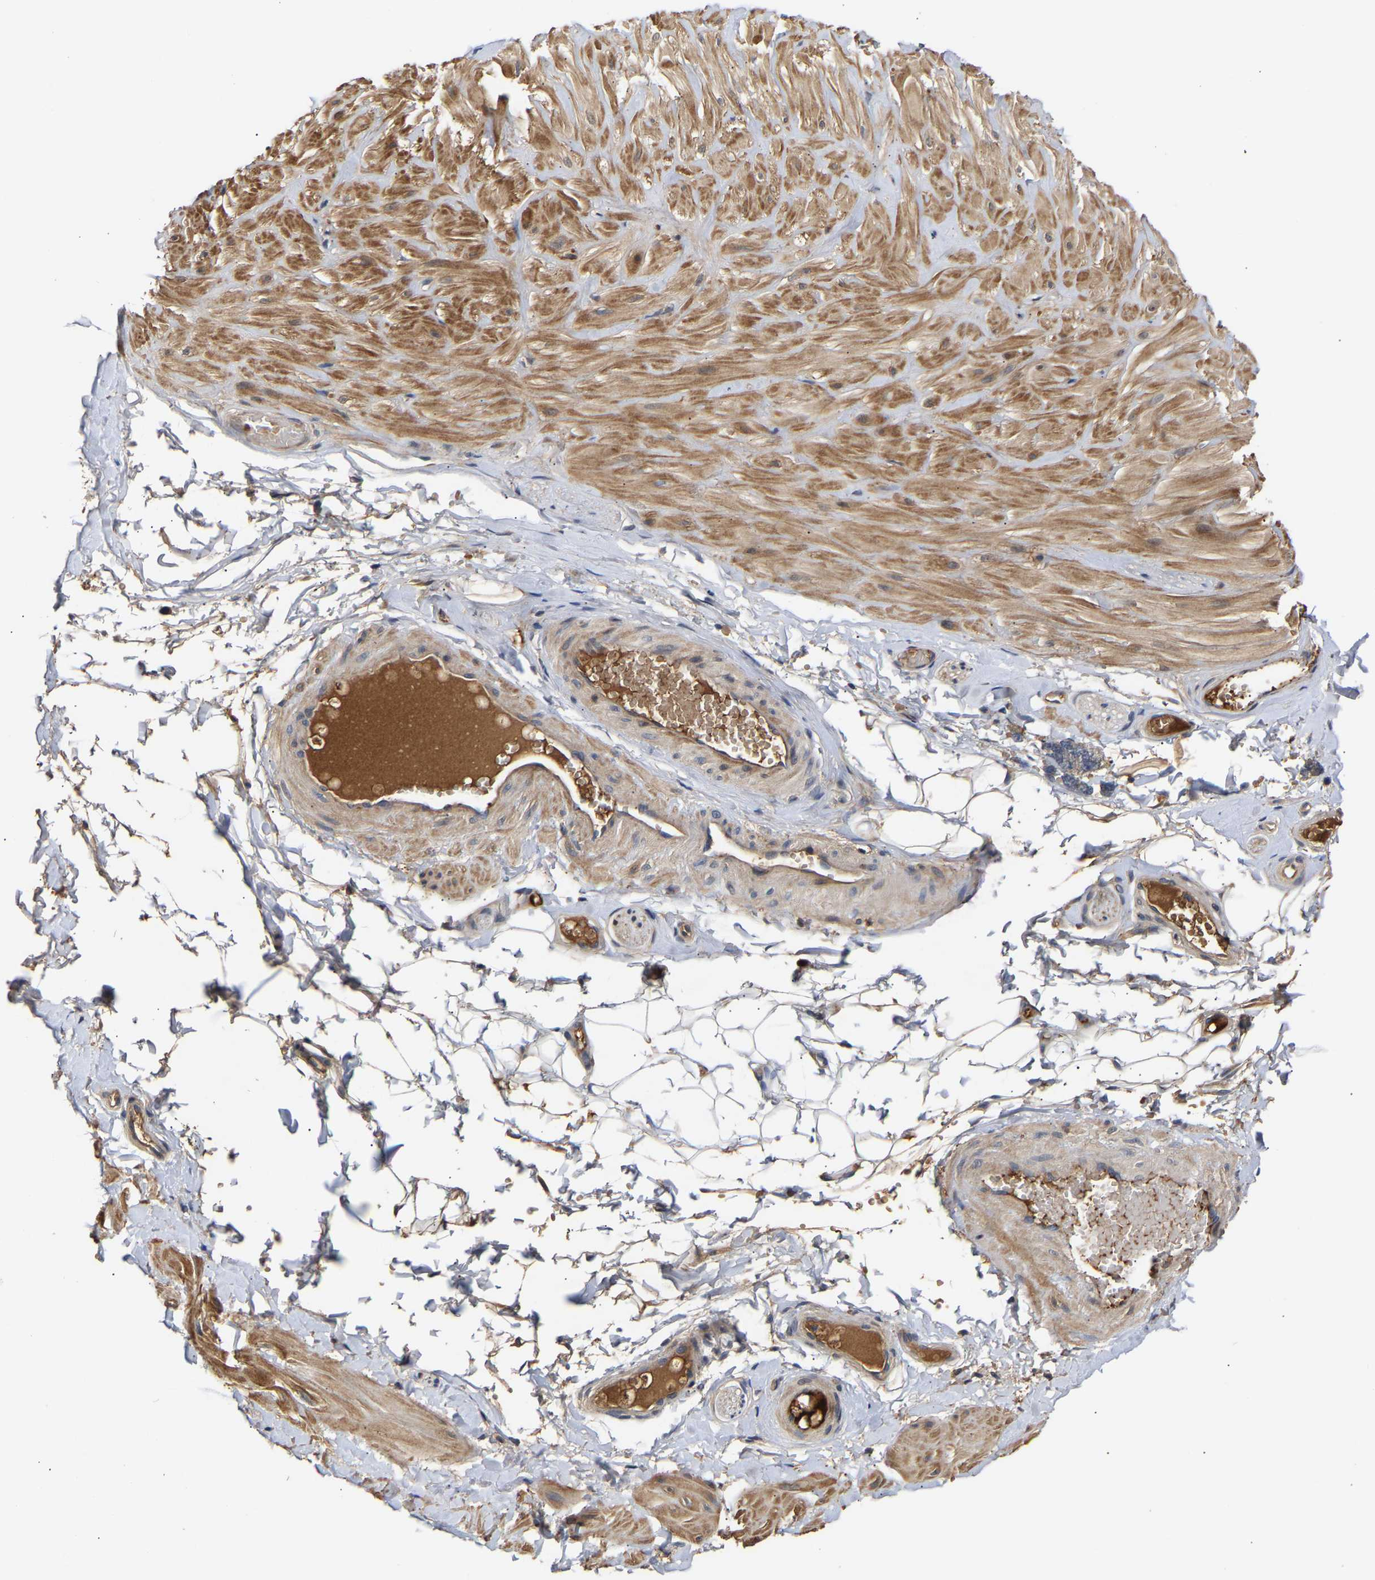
{"staining": {"intensity": "weak", "quantity": ">75%", "location": "cytoplasmic/membranous"}, "tissue": "adipose tissue", "cell_type": "Adipocytes", "image_type": "normal", "snomed": [{"axis": "morphology", "description": "Normal tissue, NOS"}, {"axis": "topography", "description": "Adipose tissue"}, {"axis": "topography", "description": "Vascular tissue"}, {"axis": "topography", "description": "Peripheral nerve tissue"}], "caption": "A high-resolution histopathology image shows IHC staining of normal adipose tissue, which shows weak cytoplasmic/membranous expression in approximately >75% of adipocytes. The staining was performed using DAB (3,3'-diaminobenzidine), with brown indicating positive protein expression. Nuclei are stained blue with hematoxylin.", "gene": "KASH5", "patient": {"sex": "male", "age": 25}}